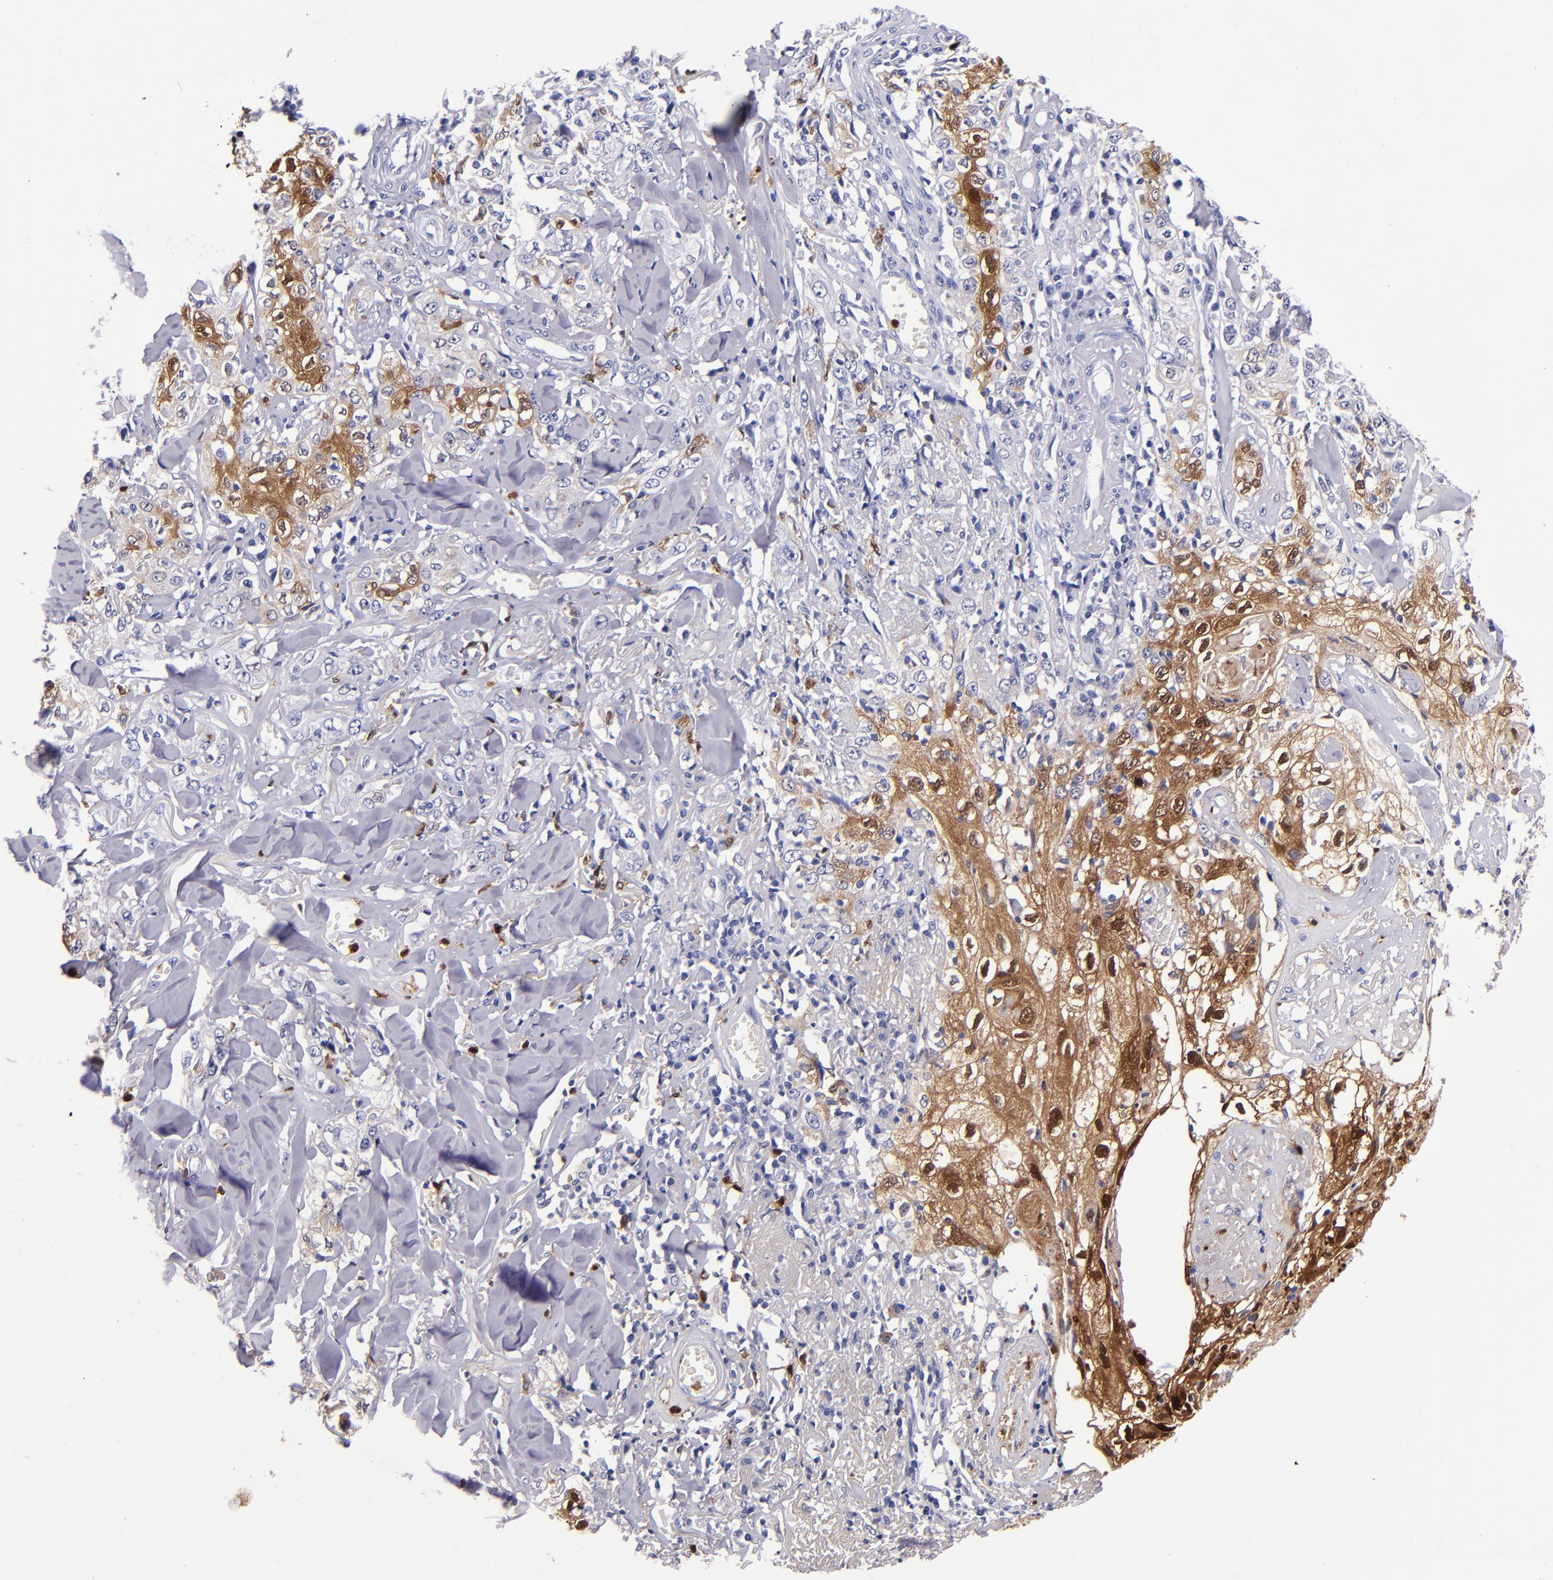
{"staining": {"intensity": "strong", "quantity": ">75%", "location": "cytoplasmic/membranous,nuclear"}, "tissue": "skin cancer", "cell_type": "Tumor cells", "image_type": "cancer", "snomed": [{"axis": "morphology", "description": "Squamous cell carcinoma, NOS"}, {"axis": "topography", "description": "Skin"}], "caption": "Tumor cells exhibit strong cytoplasmic/membranous and nuclear staining in approximately >75% of cells in skin squamous cell carcinoma.", "gene": "S100A8", "patient": {"sex": "male", "age": 65}}